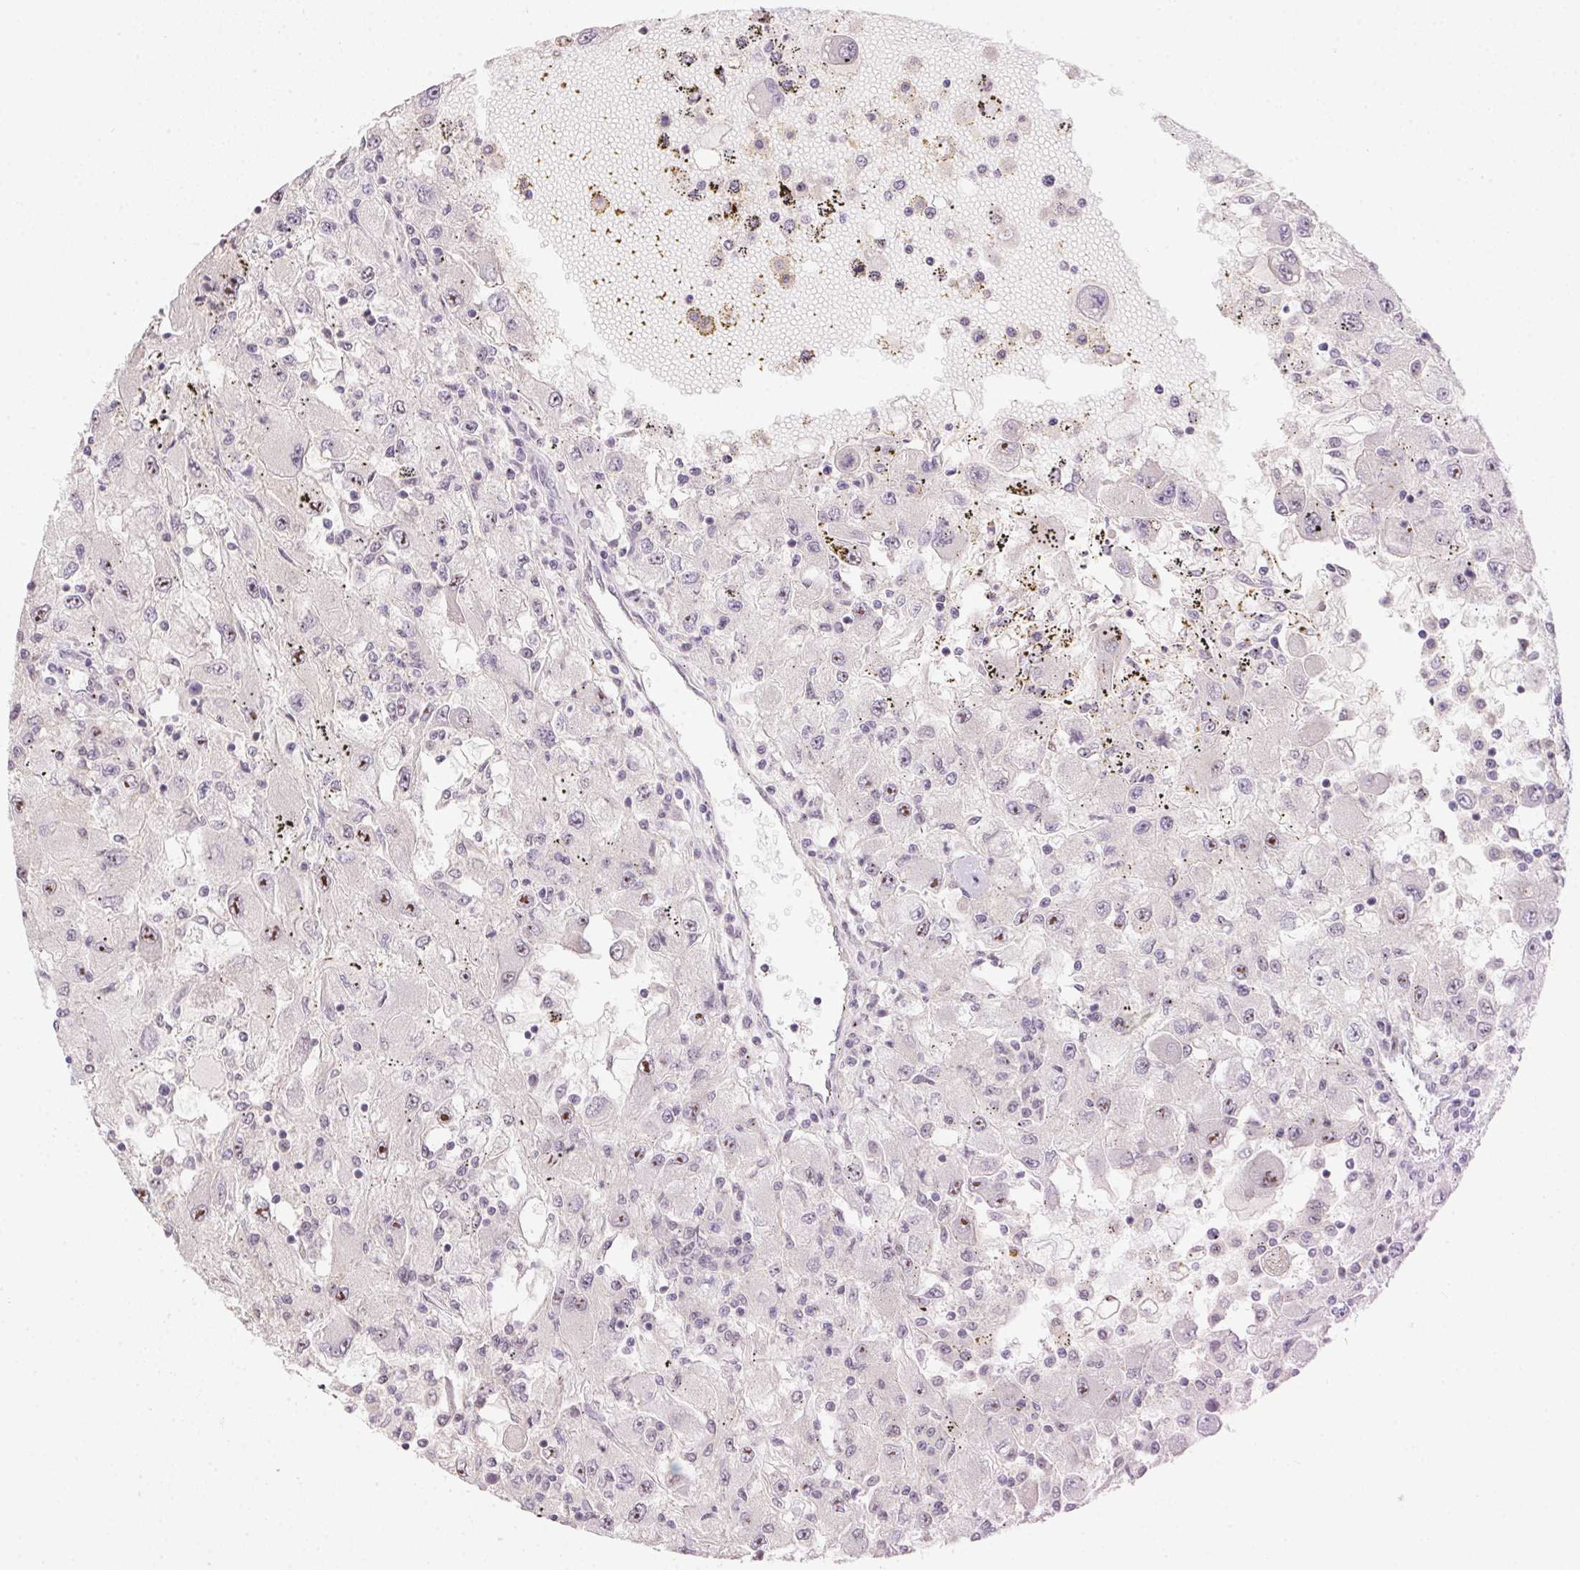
{"staining": {"intensity": "negative", "quantity": "none", "location": "none"}, "tissue": "renal cancer", "cell_type": "Tumor cells", "image_type": "cancer", "snomed": [{"axis": "morphology", "description": "Adenocarcinoma, NOS"}, {"axis": "topography", "description": "Kidney"}], "caption": "Immunohistochemistry (IHC) histopathology image of neoplastic tissue: renal adenocarcinoma stained with DAB exhibits no significant protein expression in tumor cells.", "gene": "BATF2", "patient": {"sex": "female", "age": 67}}